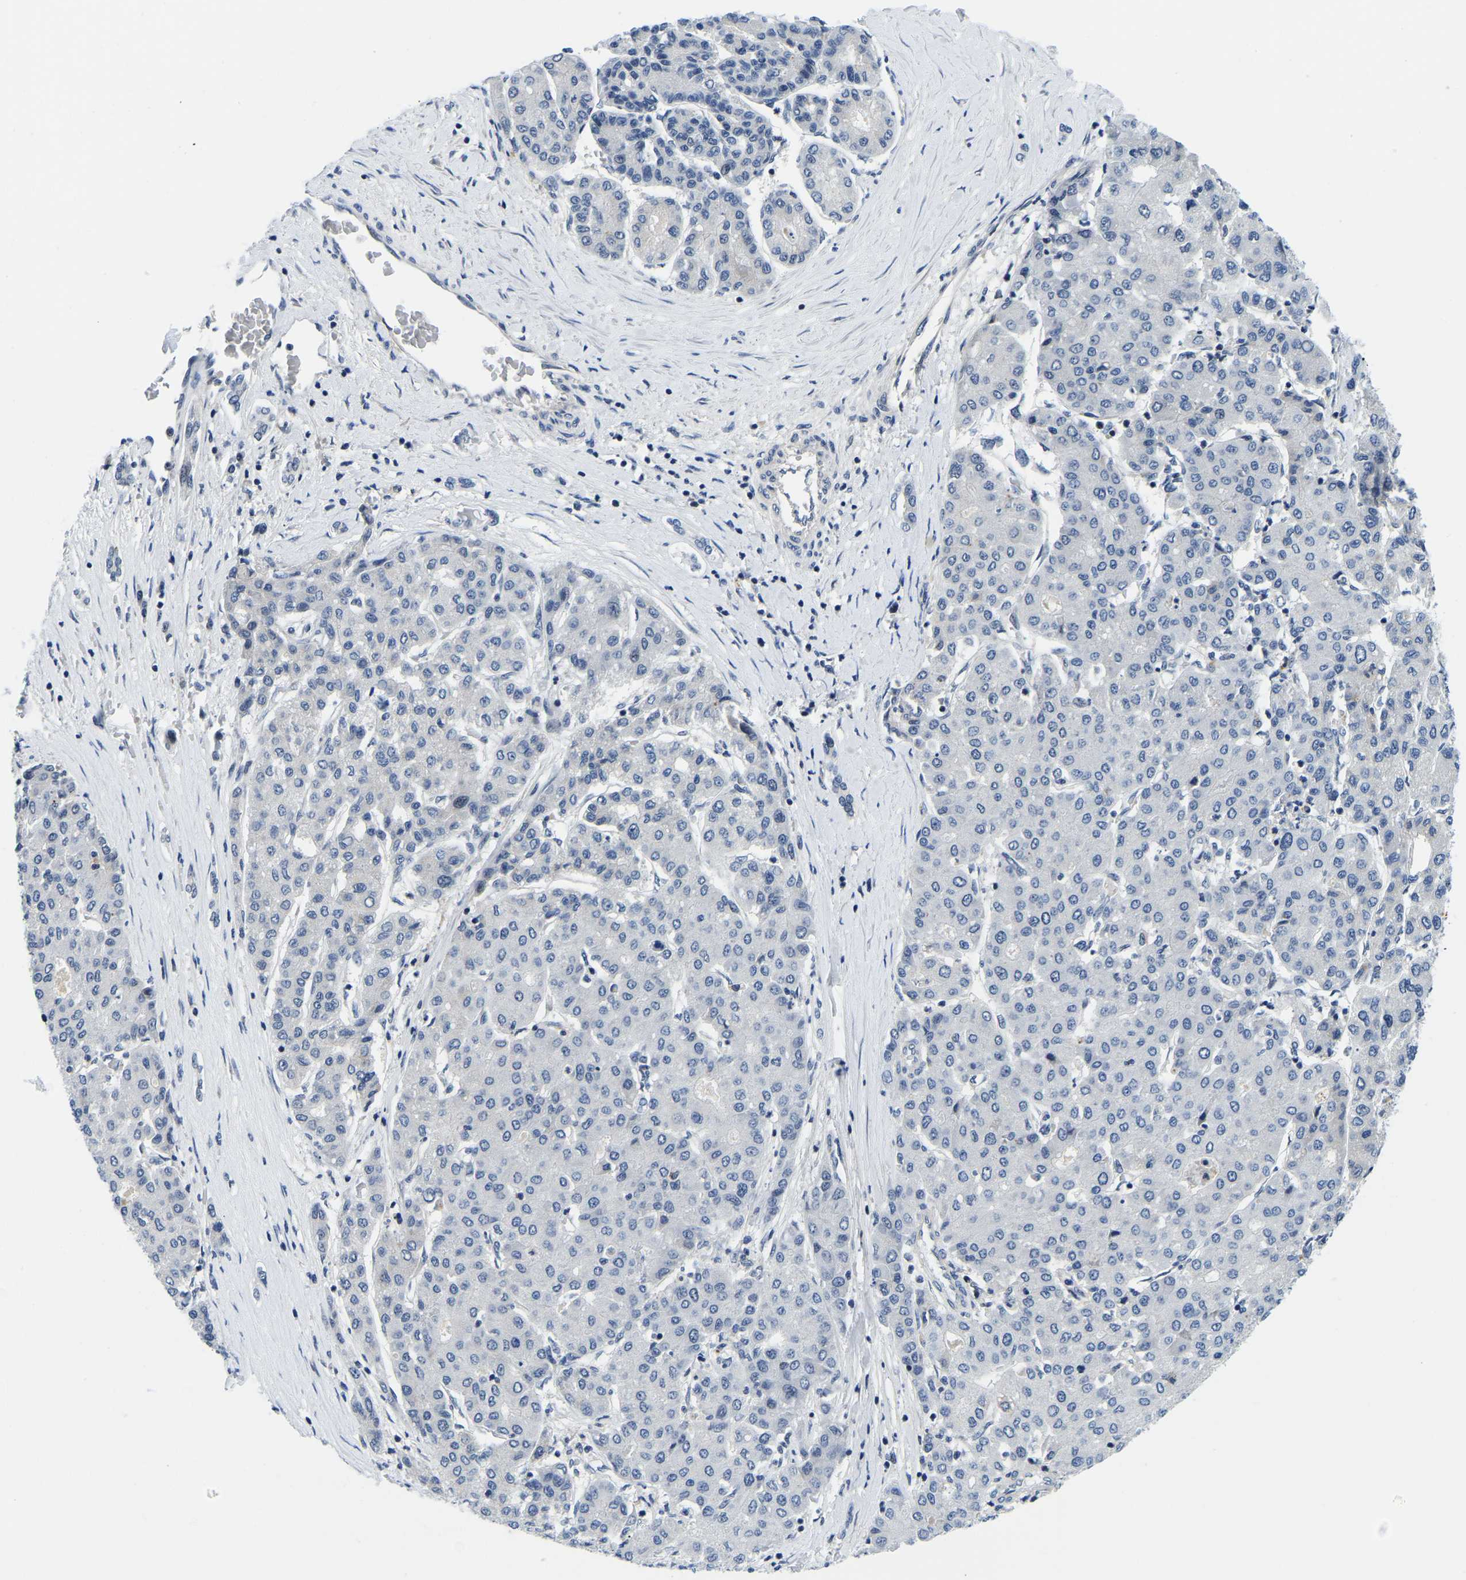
{"staining": {"intensity": "negative", "quantity": "none", "location": "none"}, "tissue": "liver cancer", "cell_type": "Tumor cells", "image_type": "cancer", "snomed": [{"axis": "morphology", "description": "Carcinoma, Hepatocellular, NOS"}, {"axis": "topography", "description": "Liver"}], "caption": "Liver cancer (hepatocellular carcinoma) was stained to show a protein in brown. There is no significant staining in tumor cells. The staining is performed using DAB brown chromogen with nuclei counter-stained in using hematoxylin.", "gene": "POLDIP3", "patient": {"sex": "male", "age": 65}}